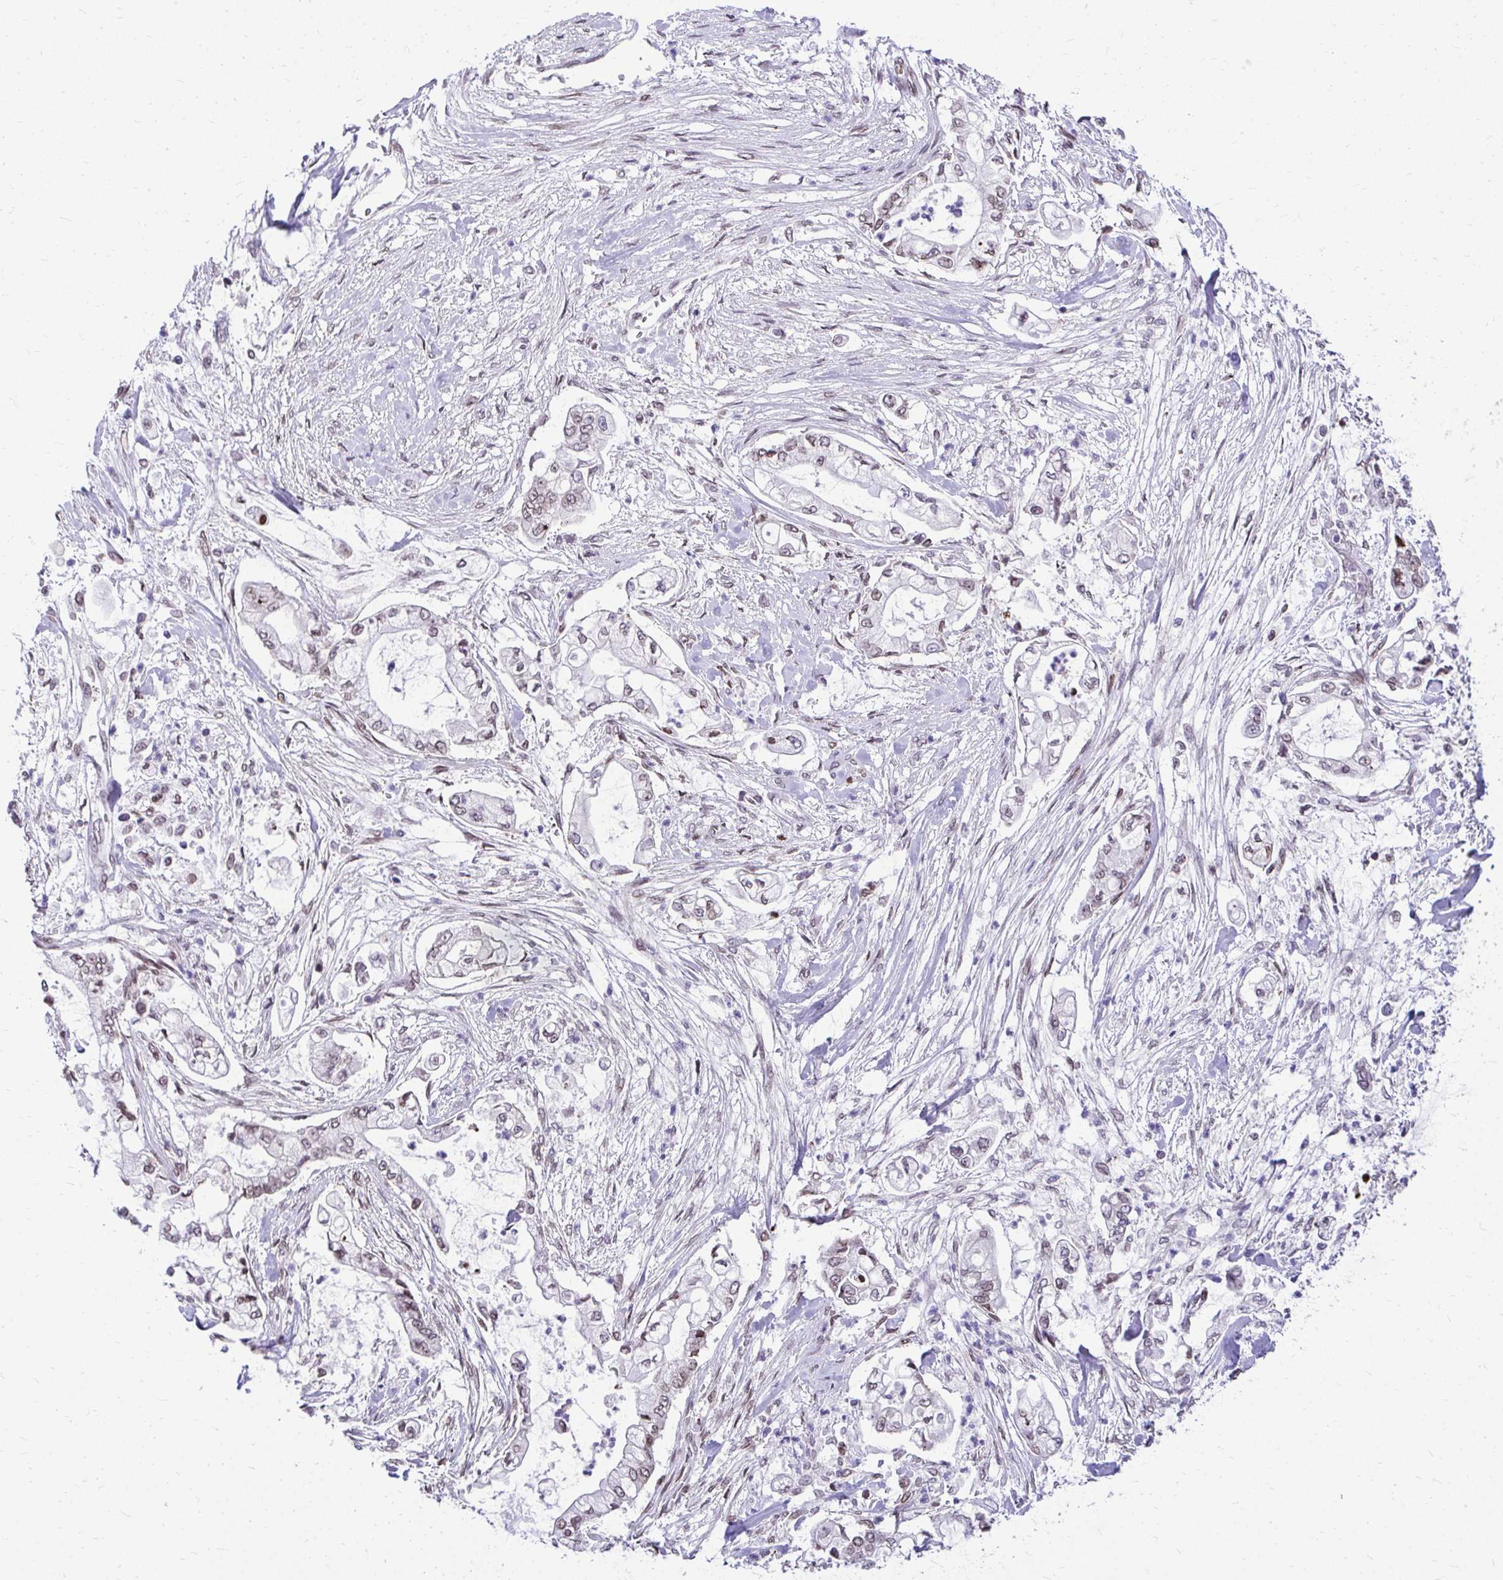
{"staining": {"intensity": "weak", "quantity": "<25%", "location": "cytoplasmic/membranous,nuclear"}, "tissue": "pancreatic cancer", "cell_type": "Tumor cells", "image_type": "cancer", "snomed": [{"axis": "morphology", "description": "Adenocarcinoma, NOS"}, {"axis": "topography", "description": "Pancreas"}], "caption": "Immunohistochemistry (IHC) image of pancreatic adenocarcinoma stained for a protein (brown), which shows no staining in tumor cells. Brightfield microscopy of immunohistochemistry stained with DAB (brown) and hematoxylin (blue), captured at high magnification.", "gene": "BANF1", "patient": {"sex": "female", "age": 69}}